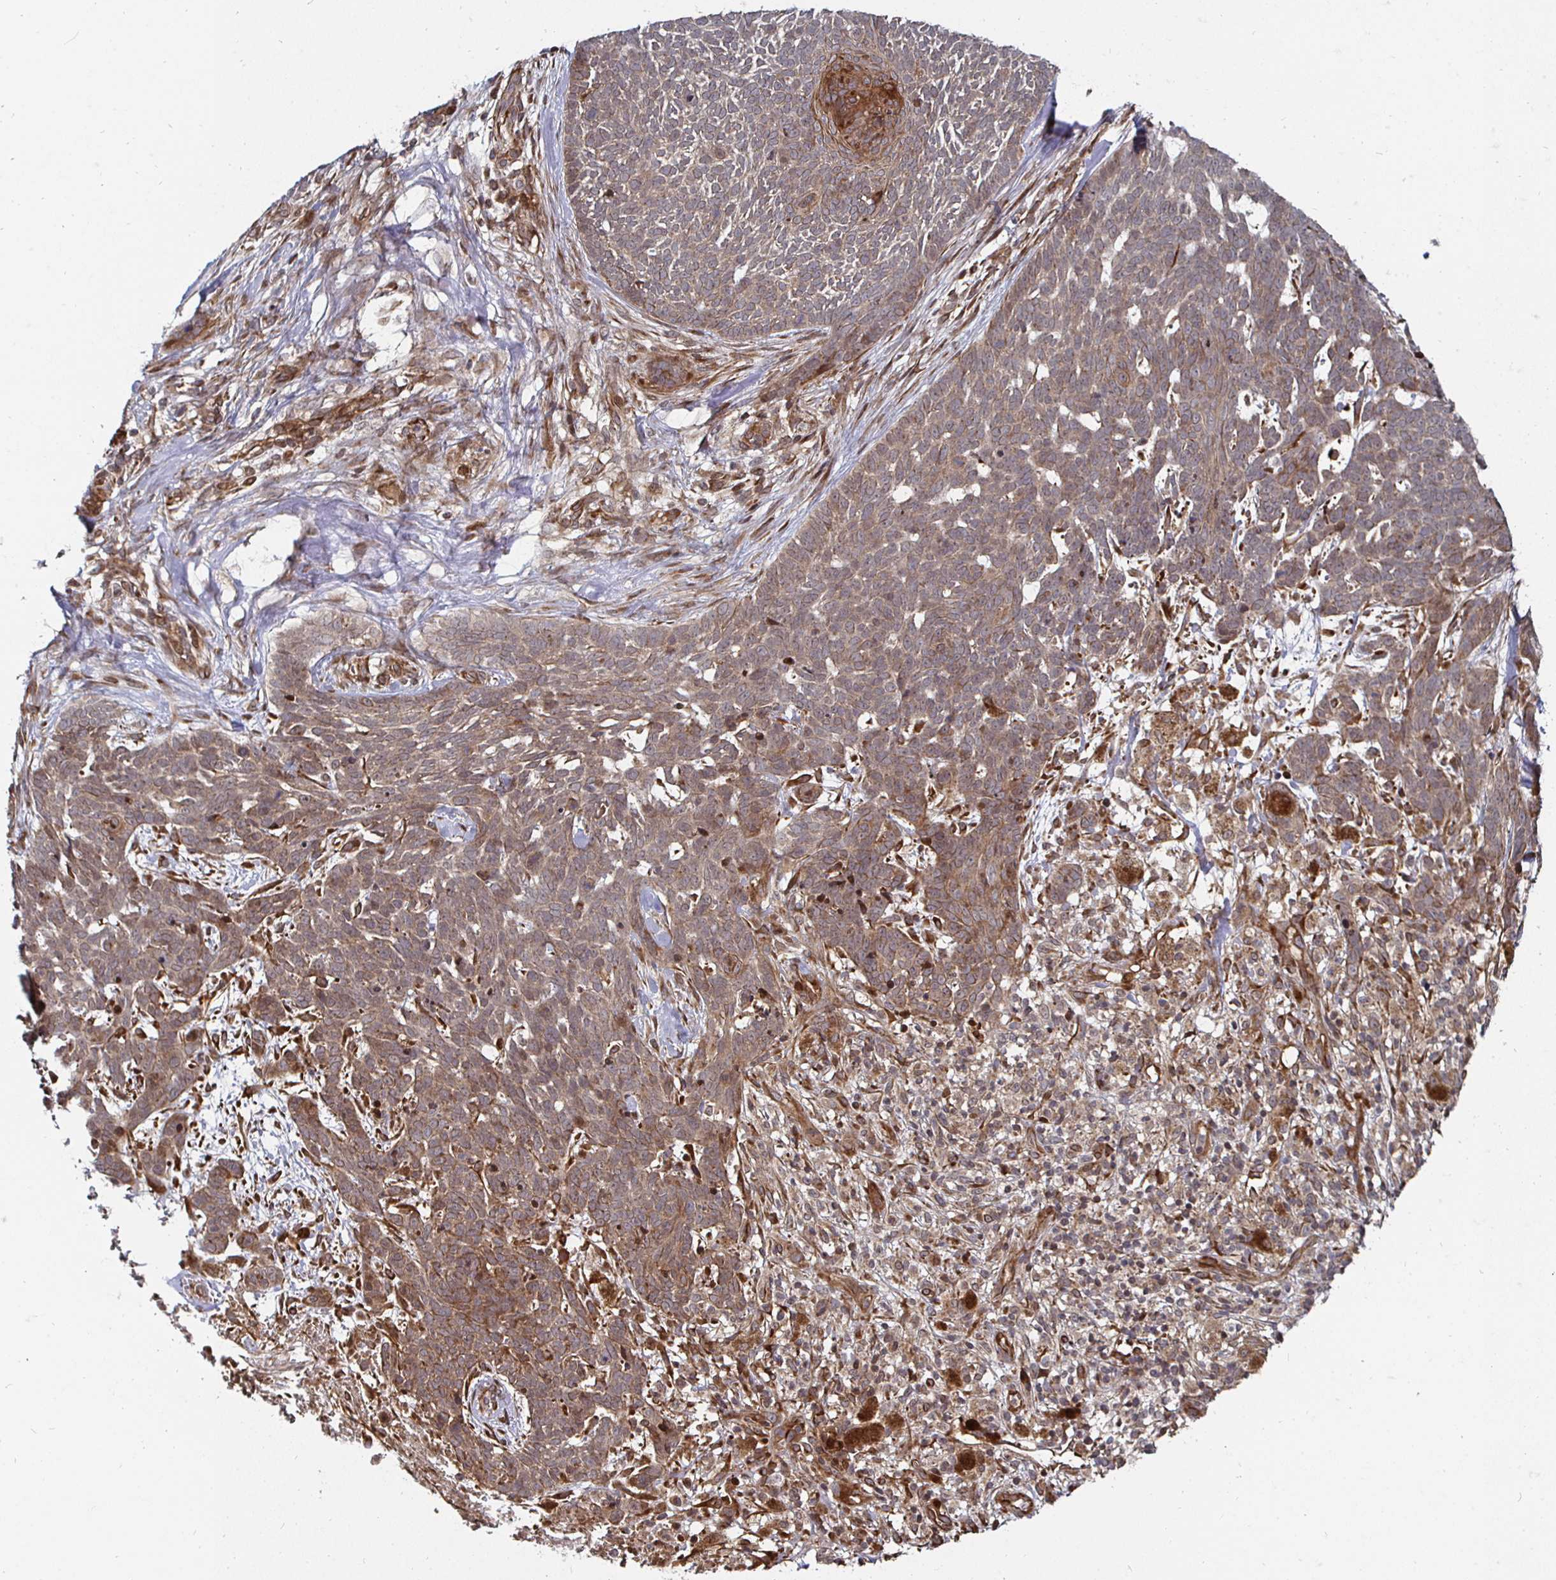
{"staining": {"intensity": "moderate", "quantity": "25%-75%", "location": "cytoplasmic/membranous"}, "tissue": "skin cancer", "cell_type": "Tumor cells", "image_type": "cancer", "snomed": [{"axis": "morphology", "description": "Basal cell carcinoma"}, {"axis": "topography", "description": "Skin"}], "caption": "Protein staining by immunohistochemistry displays moderate cytoplasmic/membranous expression in about 25%-75% of tumor cells in skin cancer. (Brightfield microscopy of DAB IHC at high magnification).", "gene": "TBKBP1", "patient": {"sex": "female", "age": 78}}